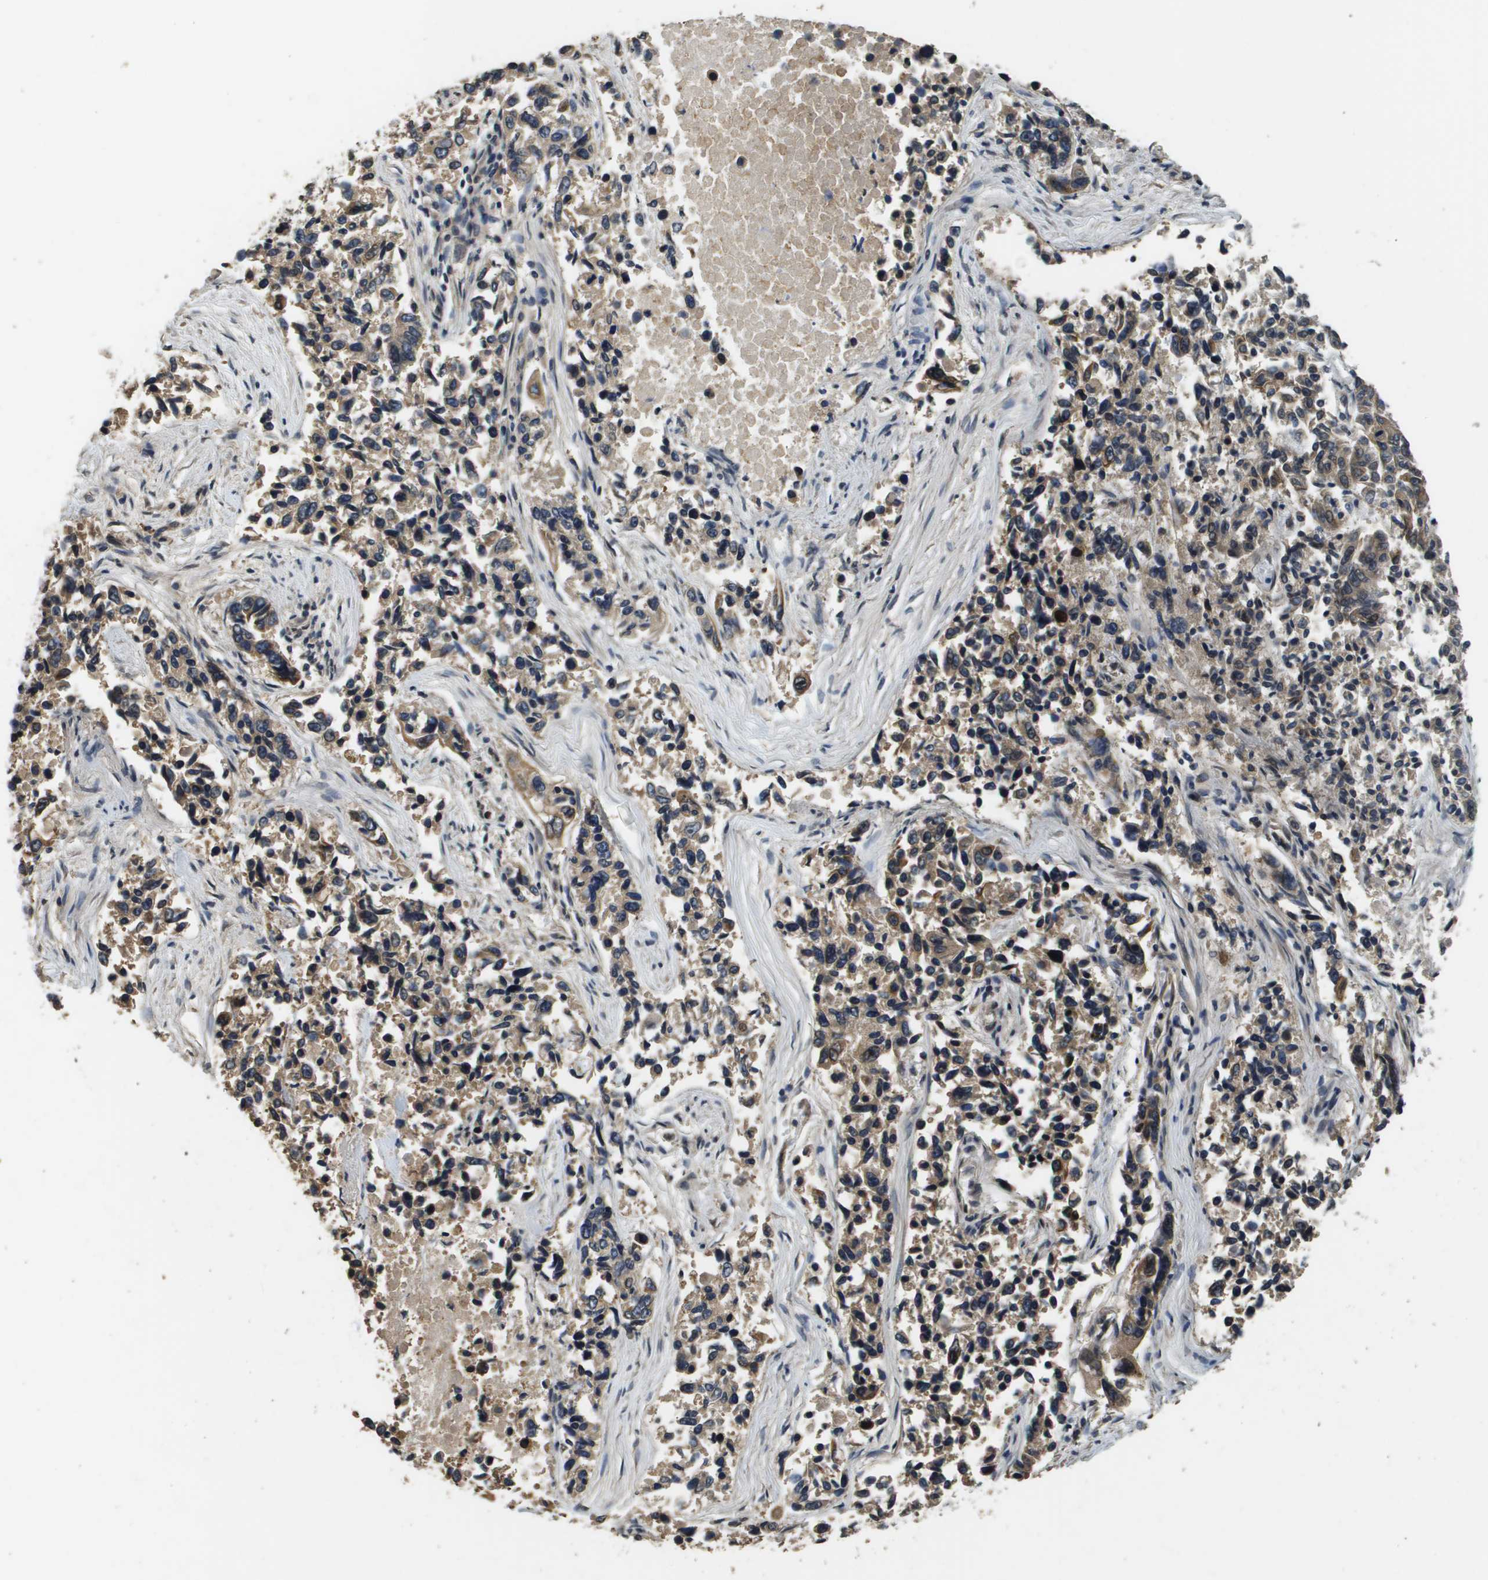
{"staining": {"intensity": "moderate", "quantity": "25%-75%", "location": "cytoplasmic/membranous,nuclear"}, "tissue": "lung cancer", "cell_type": "Tumor cells", "image_type": "cancer", "snomed": [{"axis": "morphology", "description": "Adenocarcinoma, NOS"}, {"axis": "topography", "description": "Lung"}], "caption": "IHC histopathology image of neoplastic tissue: human lung cancer stained using IHC displays medium levels of moderate protein expression localized specifically in the cytoplasmic/membranous and nuclear of tumor cells, appearing as a cytoplasmic/membranous and nuclear brown color.", "gene": "FANCC", "patient": {"sex": "male", "age": 84}}